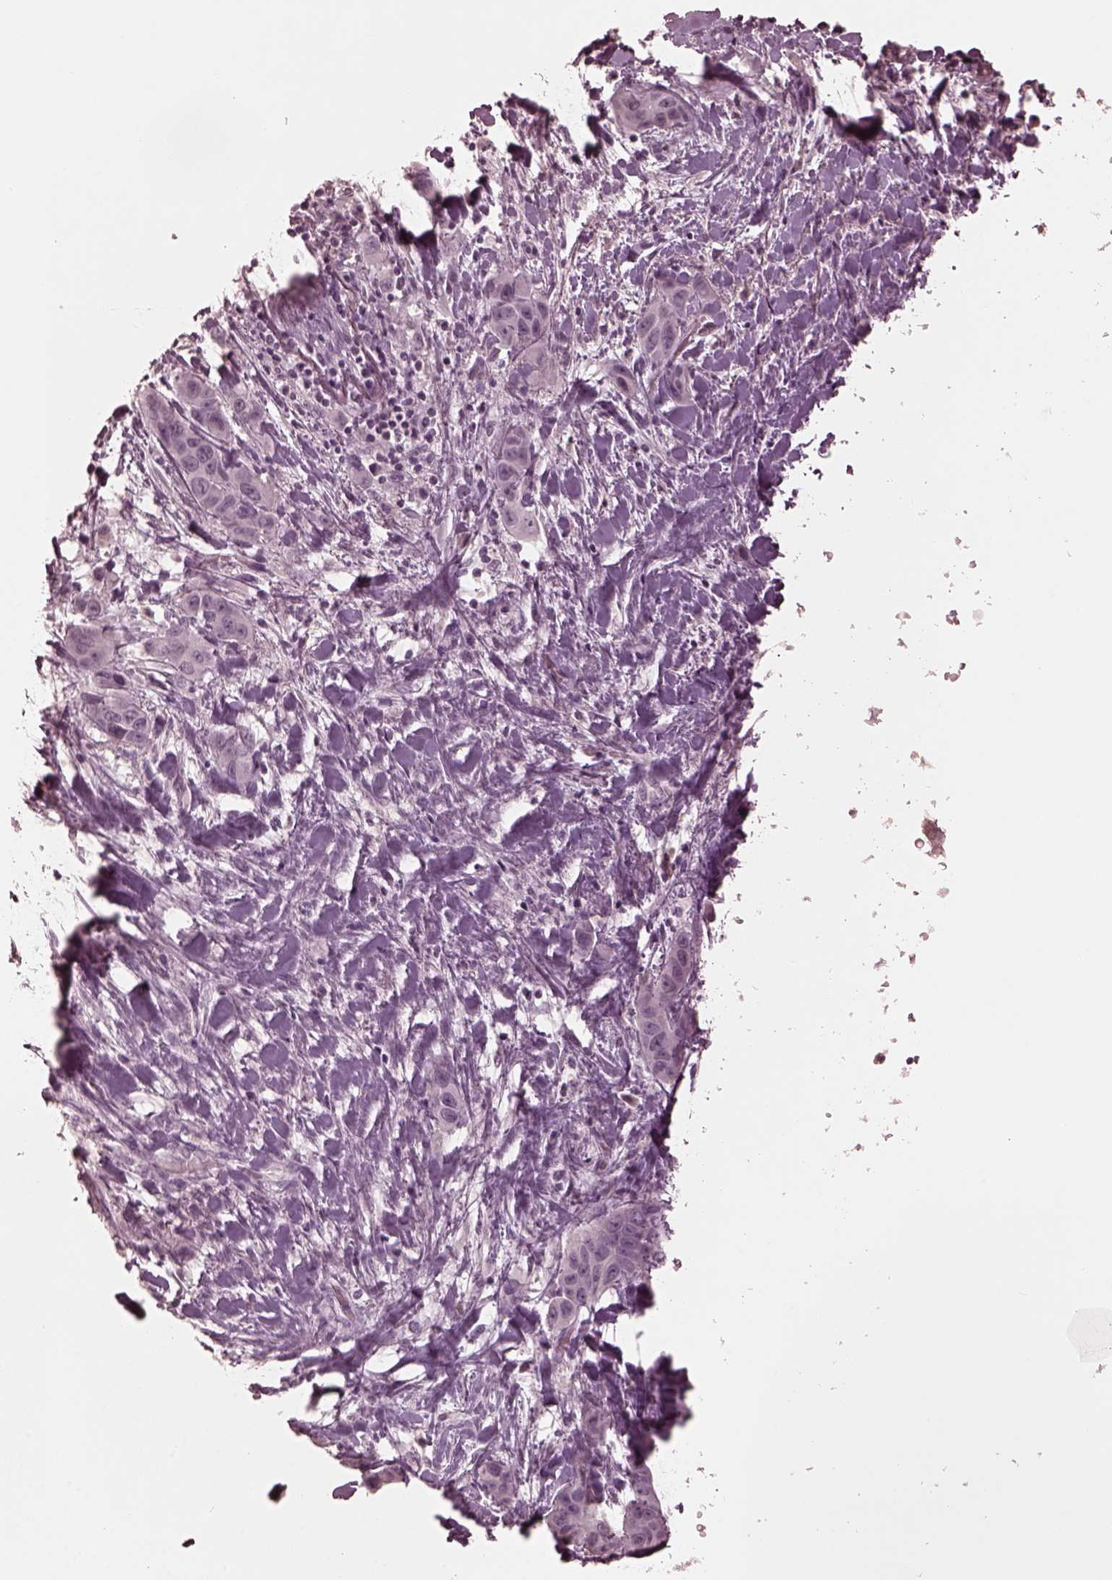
{"staining": {"intensity": "negative", "quantity": "none", "location": "none"}, "tissue": "liver cancer", "cell_type": "Tumor cells", "image_type": "cancer", "snomed": [{"axis": "morphology", "description": "Cholangiocarcinoma"}, {"axis": "topography", "description": "Liver"}], "caption": "Cholangiocarcinoma (liver) stained for a protein using IHC displays no staining tumor cells.", "gene": "KRT79", "patient": {"sex": "female", "age": 52}}